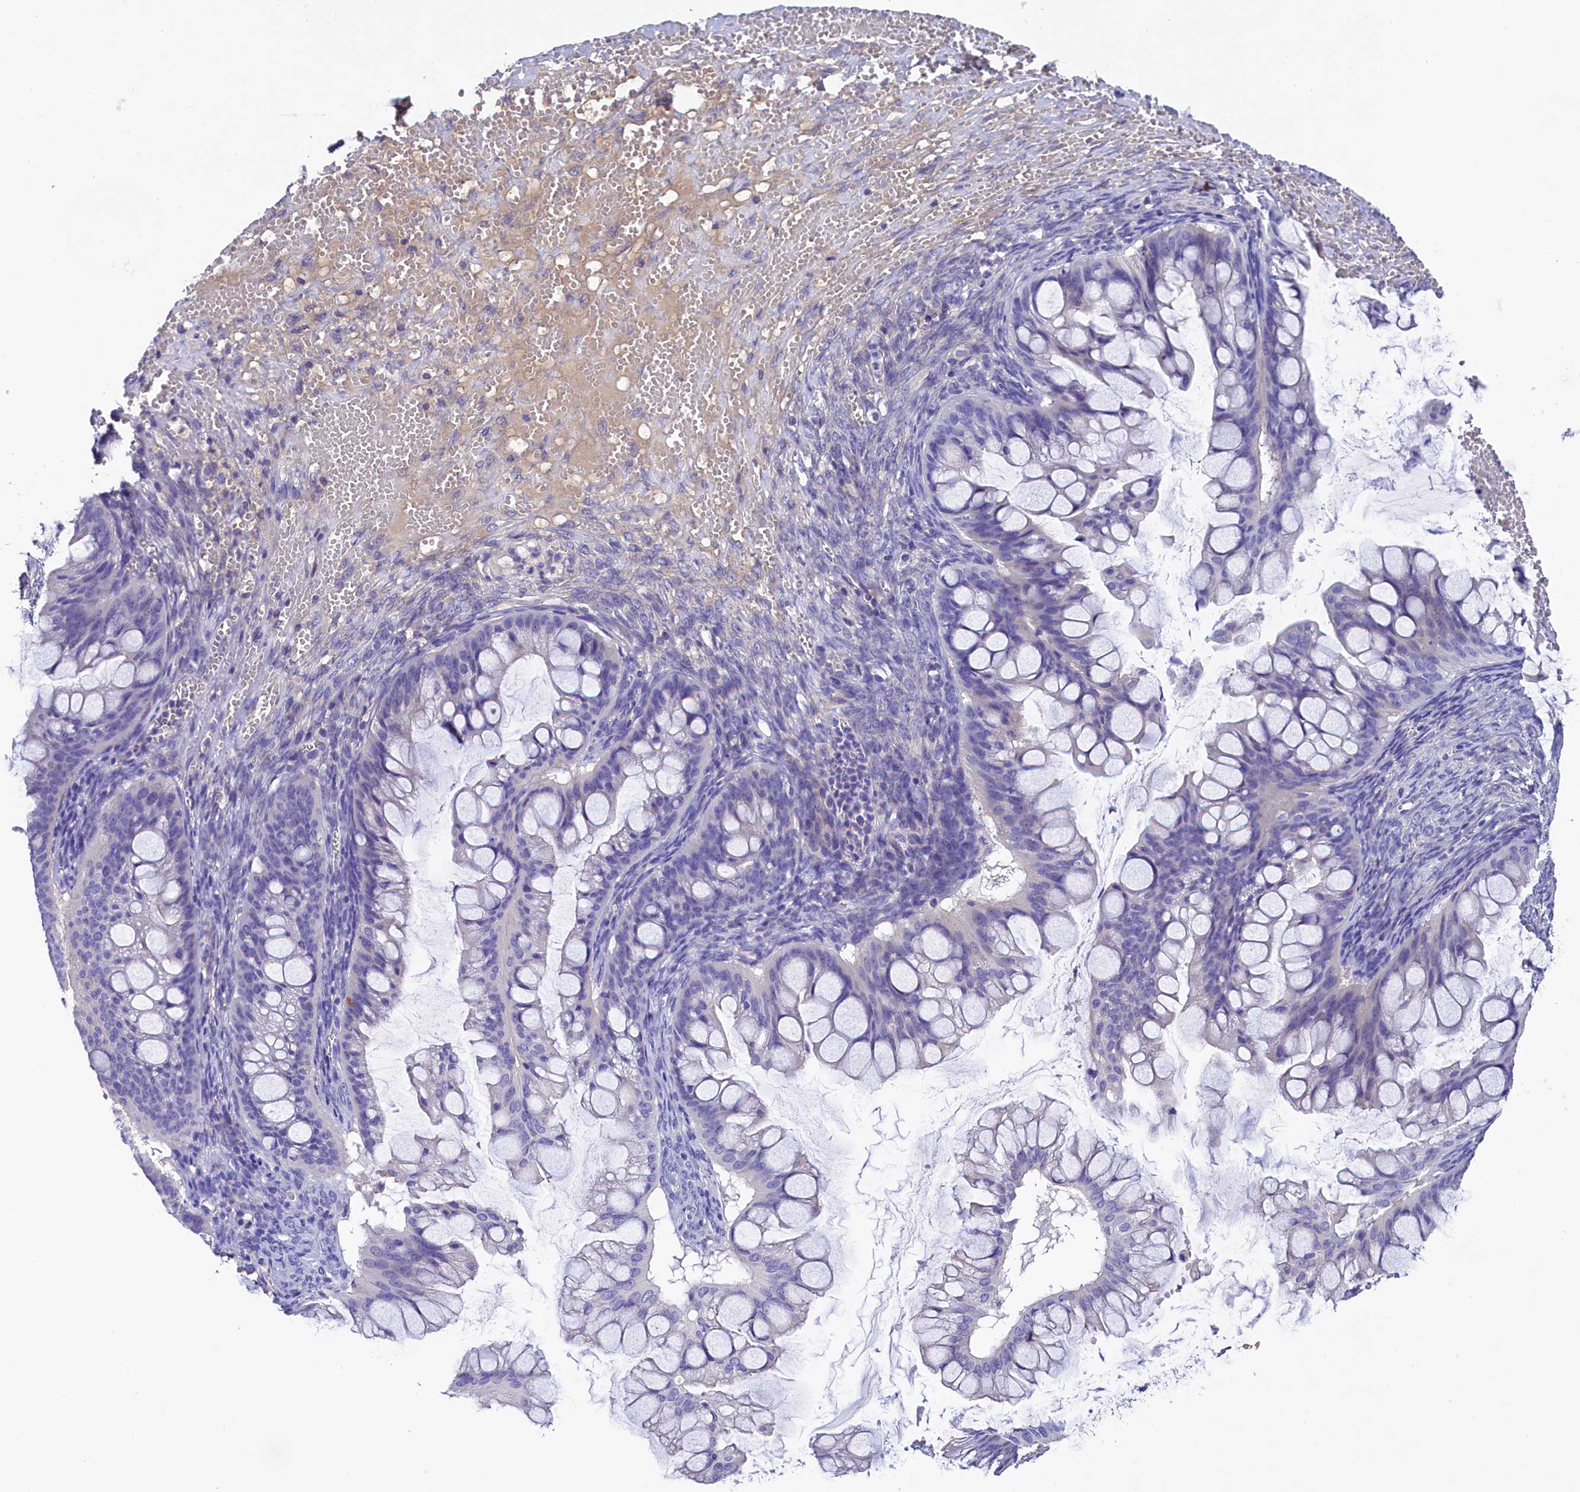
{"staining": {"intensity": "negative", "quantity": "none", "location": "none"}, "tissue": "ovarian cancer", "cell_type": "Tumor cells", "image_type": "cancer", "snomed": [{"axis": "morphology", "description": "Cystadenocarcinoma, mucinous, NOS"}, {"axis": "topography", "description": "Ovary"}], "caption": "A micrograph of human ovarian cancer is negative for staining in tumor cells.", "gene": "SOD3", "patient": {"sex": "female", "age": 73}}